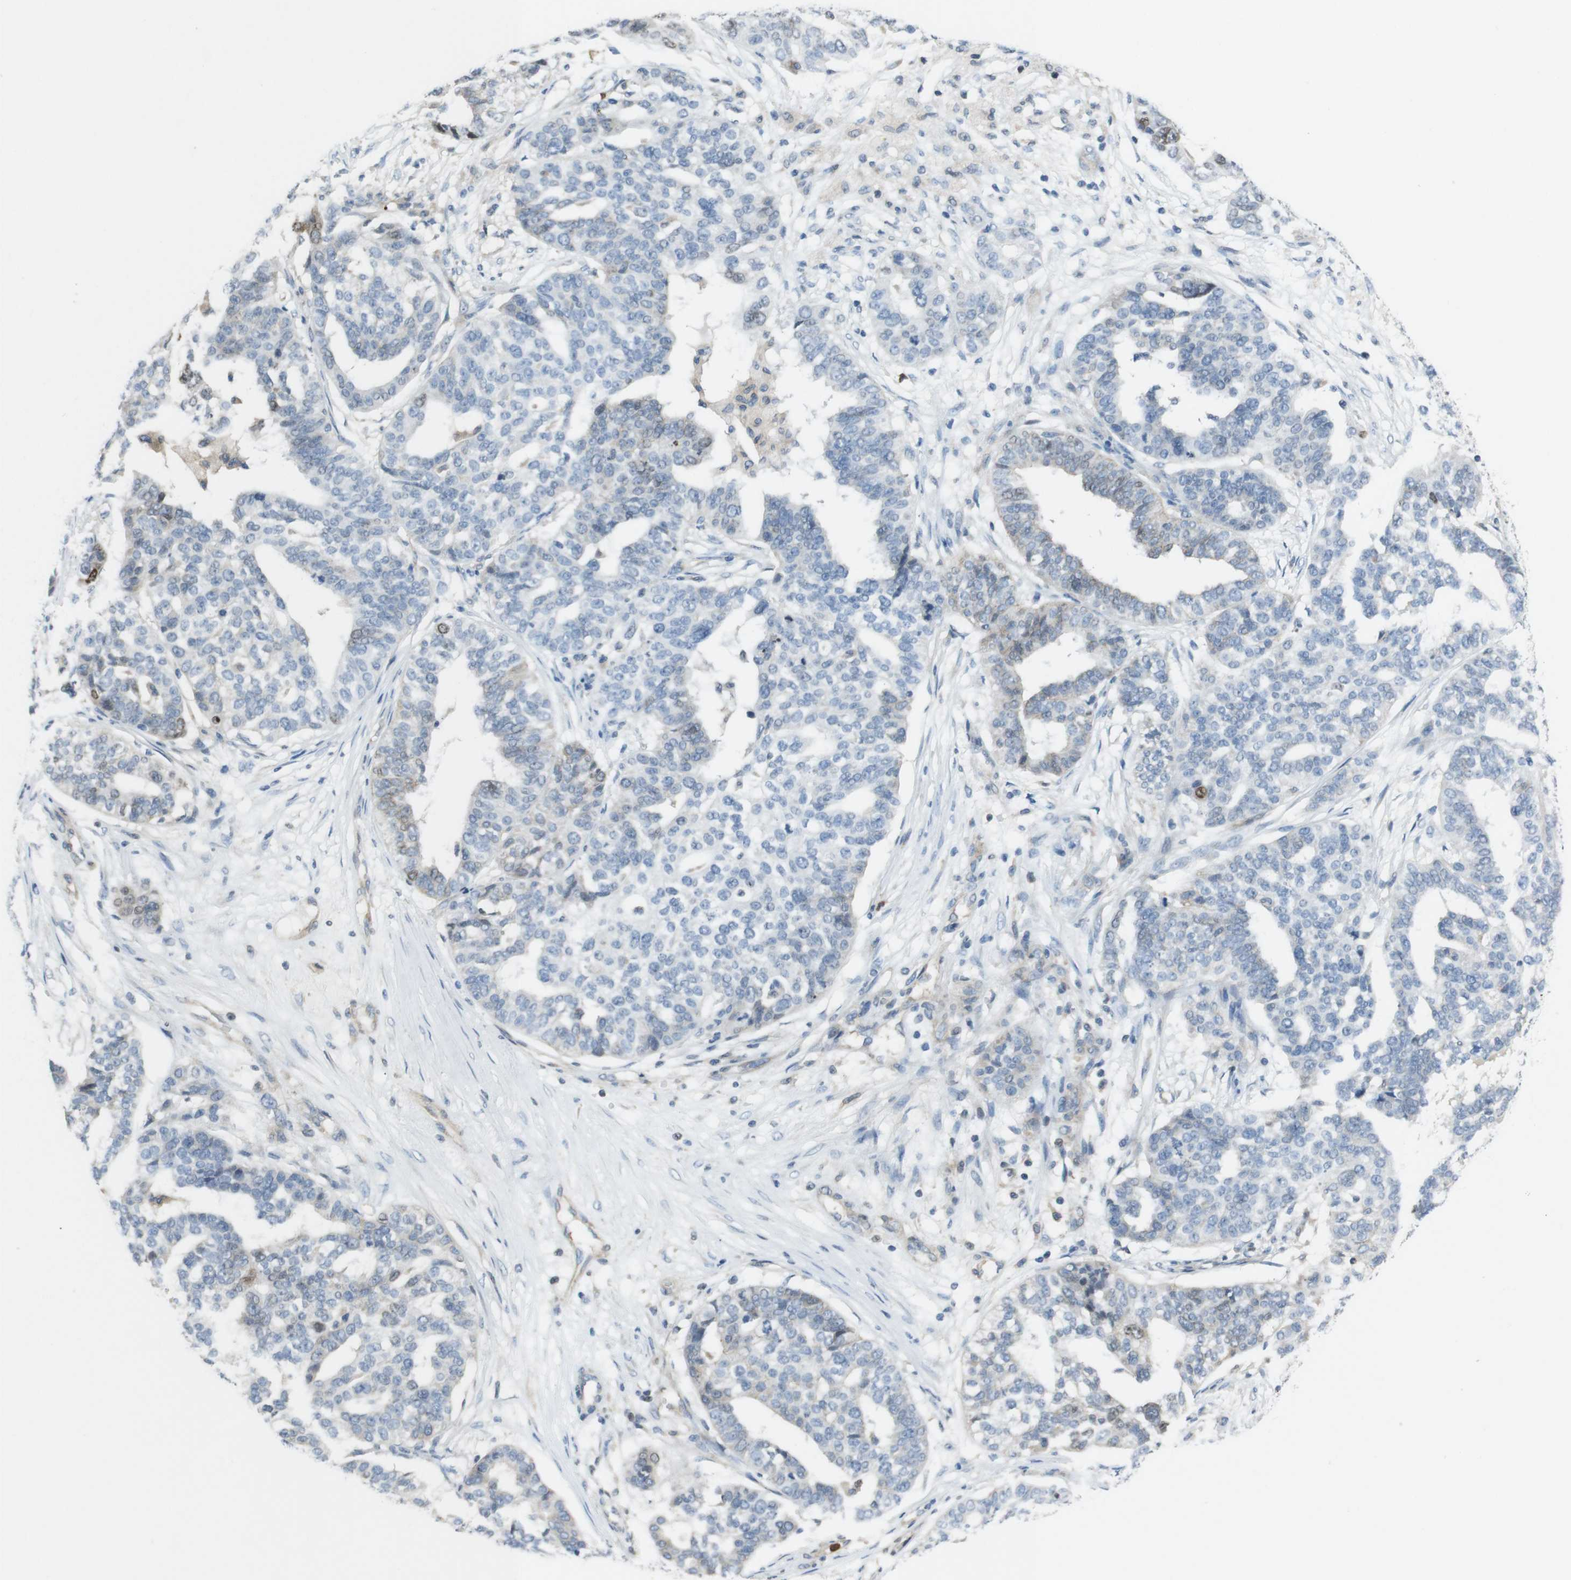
{"staining": {"intensity": "negative", "quantity": "none", "location": "none"}, "tissue": "ovarian cancer", "cell_type": "Tumor cells", "image_type": "cancer", "snomed": [{"axis": "morphology", "description": "Cystadenocarcinoma, serous, NOS"}, {"axis": "topography", "description": "Ovary"}], "caption": "This histopathology image is of ovarian cancer (serous cystadenocarcinoma) stained with immunohistochemistry to label a protein in brown with the nuclei are counter-stained blue. There is no positivity in tumor cells. (Stains: DAB IHC with hematoxylin counter stain, Microscopy: brightfield microscopy at high magnification).", "gene": "PCDH10", "patient": {"sex": "female", "age": 59}}